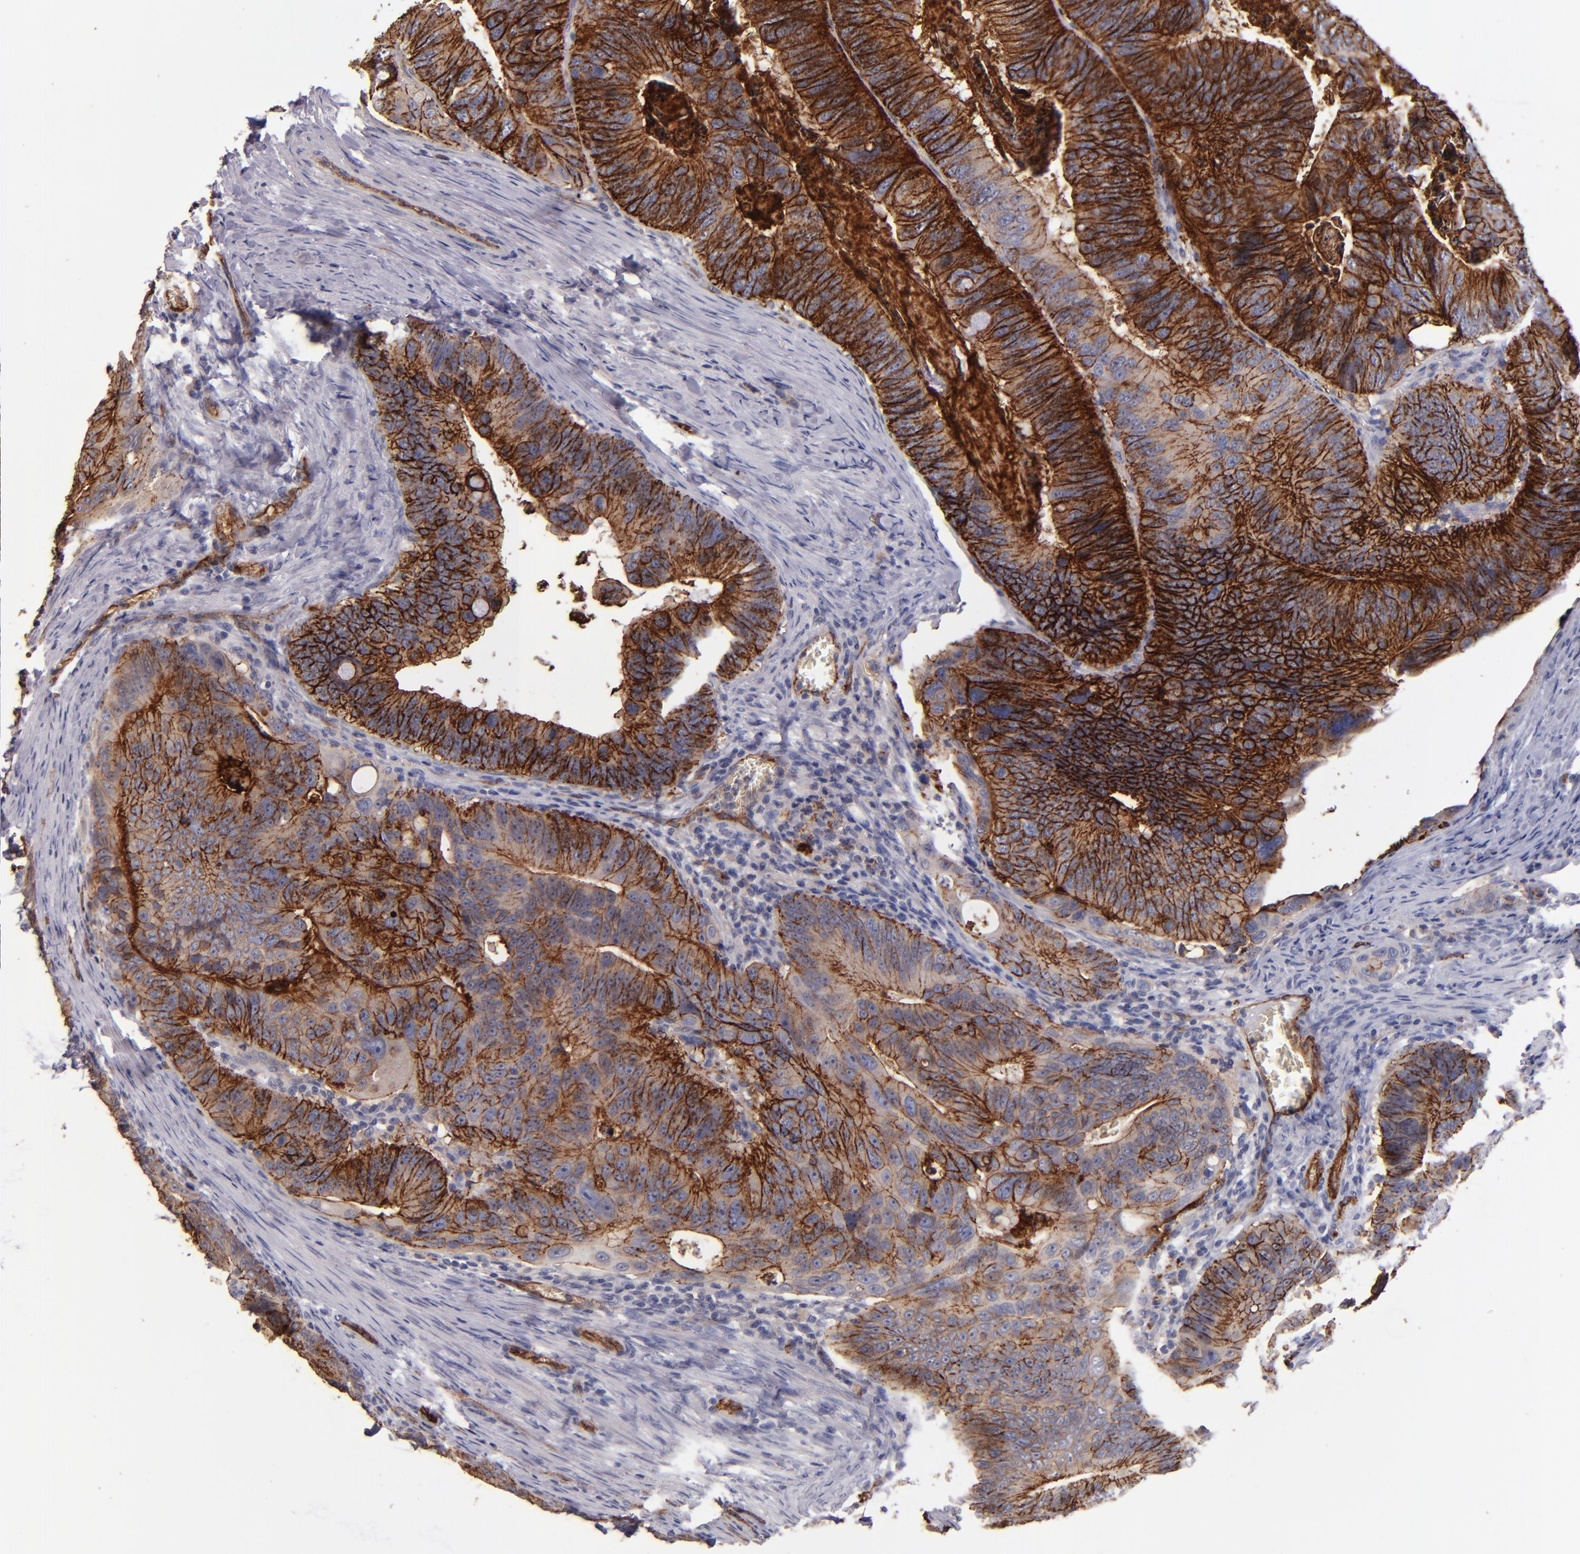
{"staining": {"intensity": "strong", "quantity": ">75%", "location": "cytoplasmic/membranous"}, "tissue": "colorectal cancer", "cell_type": "Tumor cells", "image_type": "cancer", "snomed": [{"axis": "morphology", "description": "Adenocarcinoma, NOS"}, {"axis": "topography", "description": "Colon"}], "caption": "This is a micrograph of immunohistochemistry staining of colorectal cancer (adenocarcinoma), which shows strong expression in the cytoplasmic/membranous of tumor cells.", "gene": "CLDN5", "patient": {"sex": "female", "age": 55}}